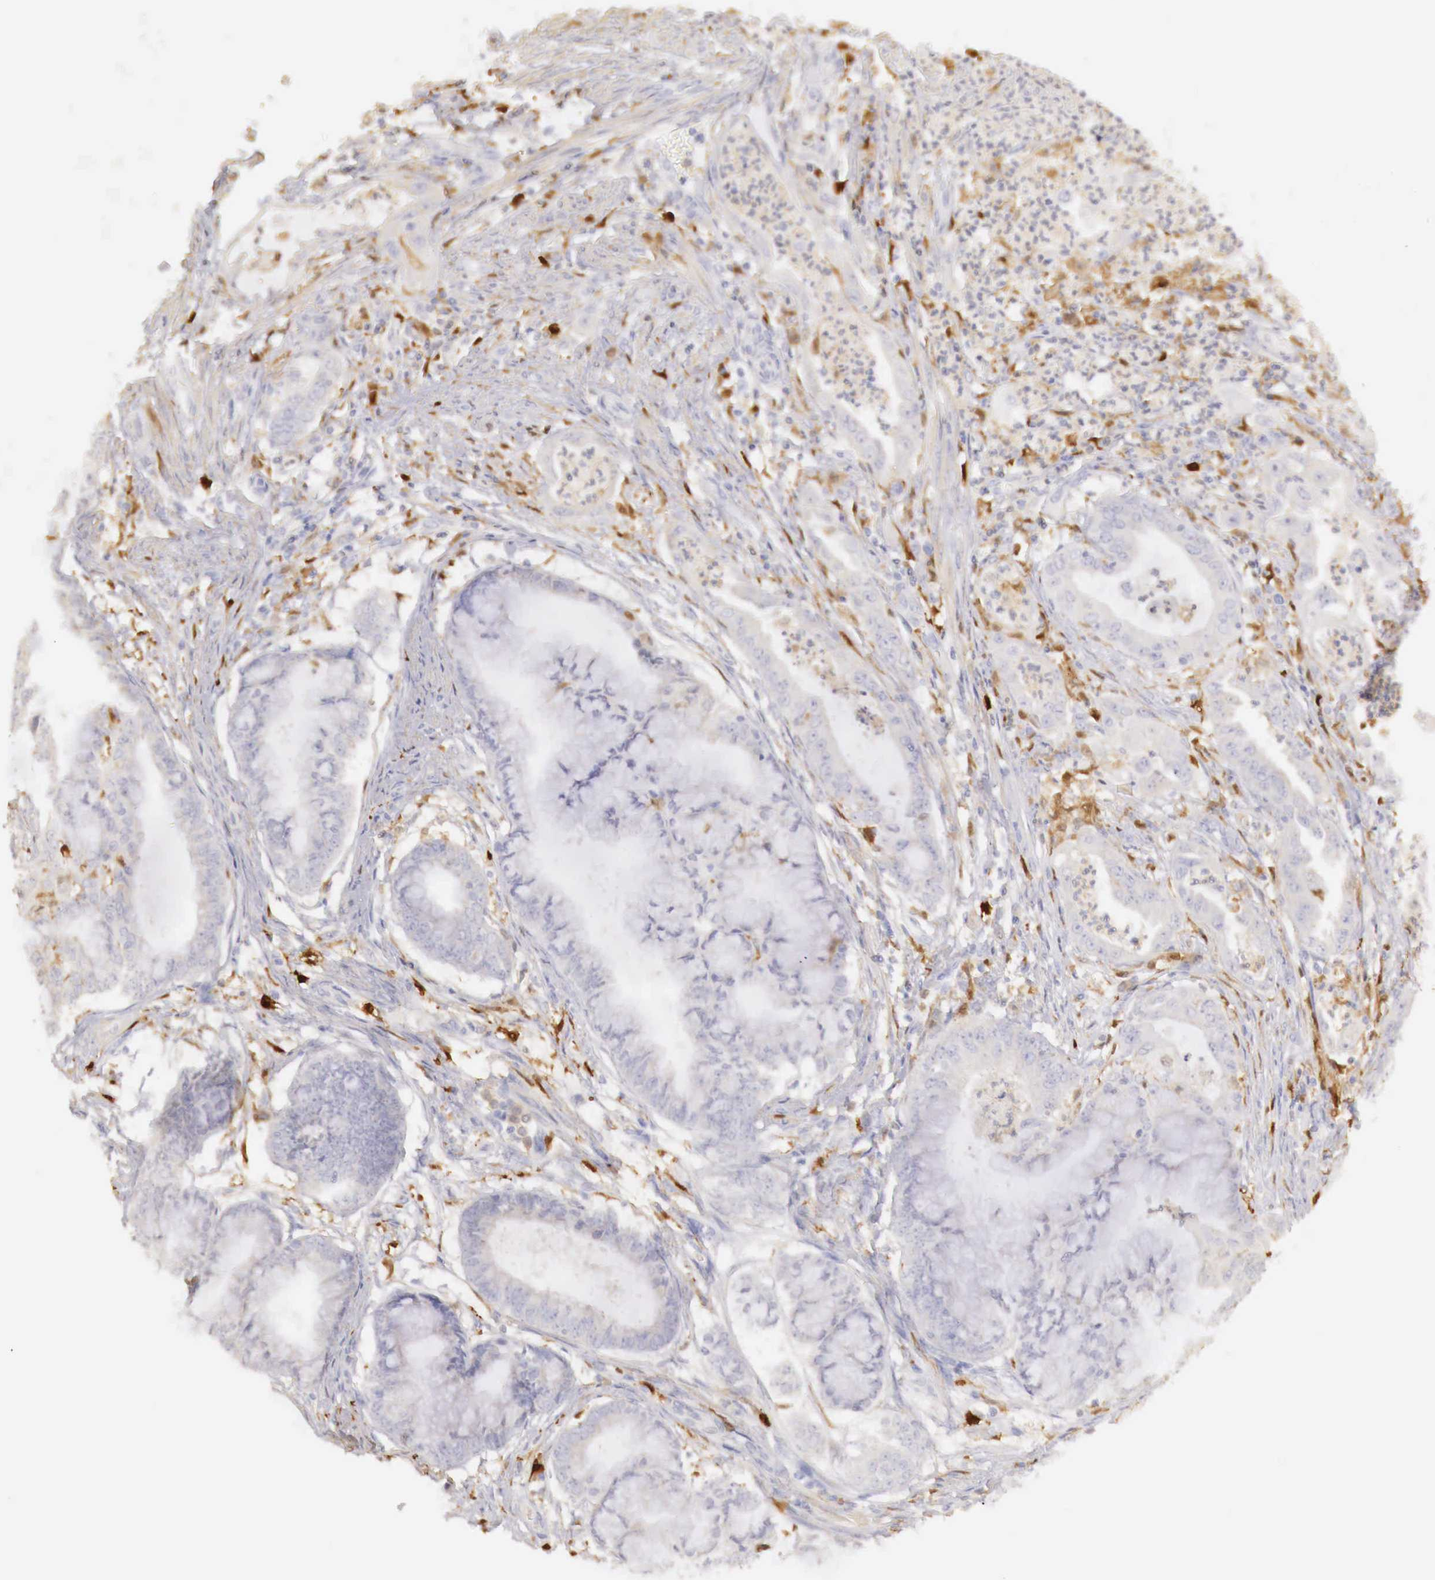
{"staining": {"intensity": "negative", "quantity": "none", "location": "none"}, "tissue": "endometrial cancer", "cell_type": "Tumor cells", "image_type": "cancer", "snomed": [{"axis": "morphology", "description": "Adenocarcinoma, NOS"}, {"axis": "topography", "description": "Endometrium"}], "caption": "Protein analysis of endometrial cancer (adenocarcinoma) shows no significant staining in tumor cells.", "gene": "RENBP", "patient": {"sex": "female", "age": 63}}